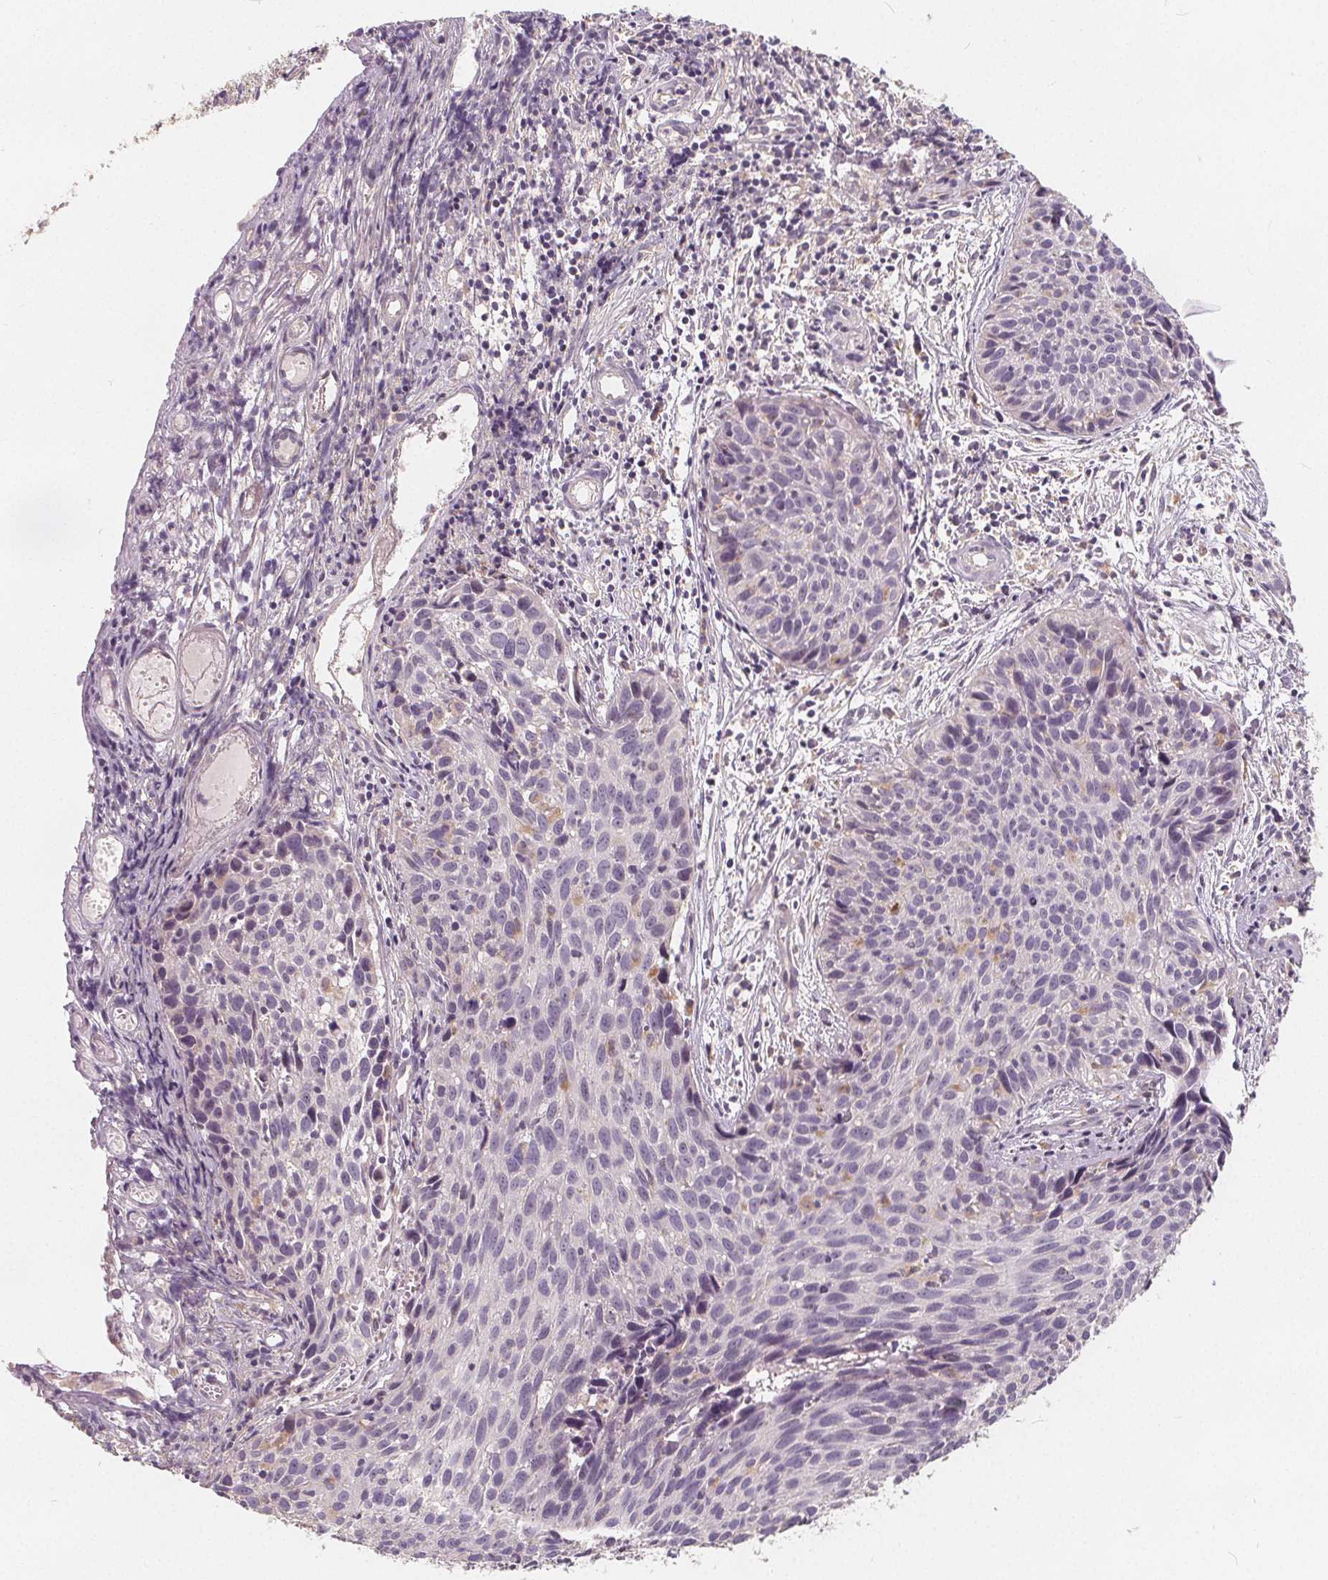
{"staining": {"intensity": "negative", "quantity": "none", "location": "none"}, "tissue": "cervical cancer", "cell_type": "Tumor cells", "image_type": "cancer", "snomed": [{"axis": "morphology", "description": "Squamous cell carcinoma, NOS"}, {"axis": "topography", "description": "Cervix"}], "caption": "Immunohistochemistry photomicrograph of neoplastic tissue: human cervical squamous cell carcinoma stained with DAB (3,3'-diaminobenzidine) demonstrates no significant protein staining in tumor cells.", "gene": "DRC3", "patient": {"sex": "female", "age": 30}}